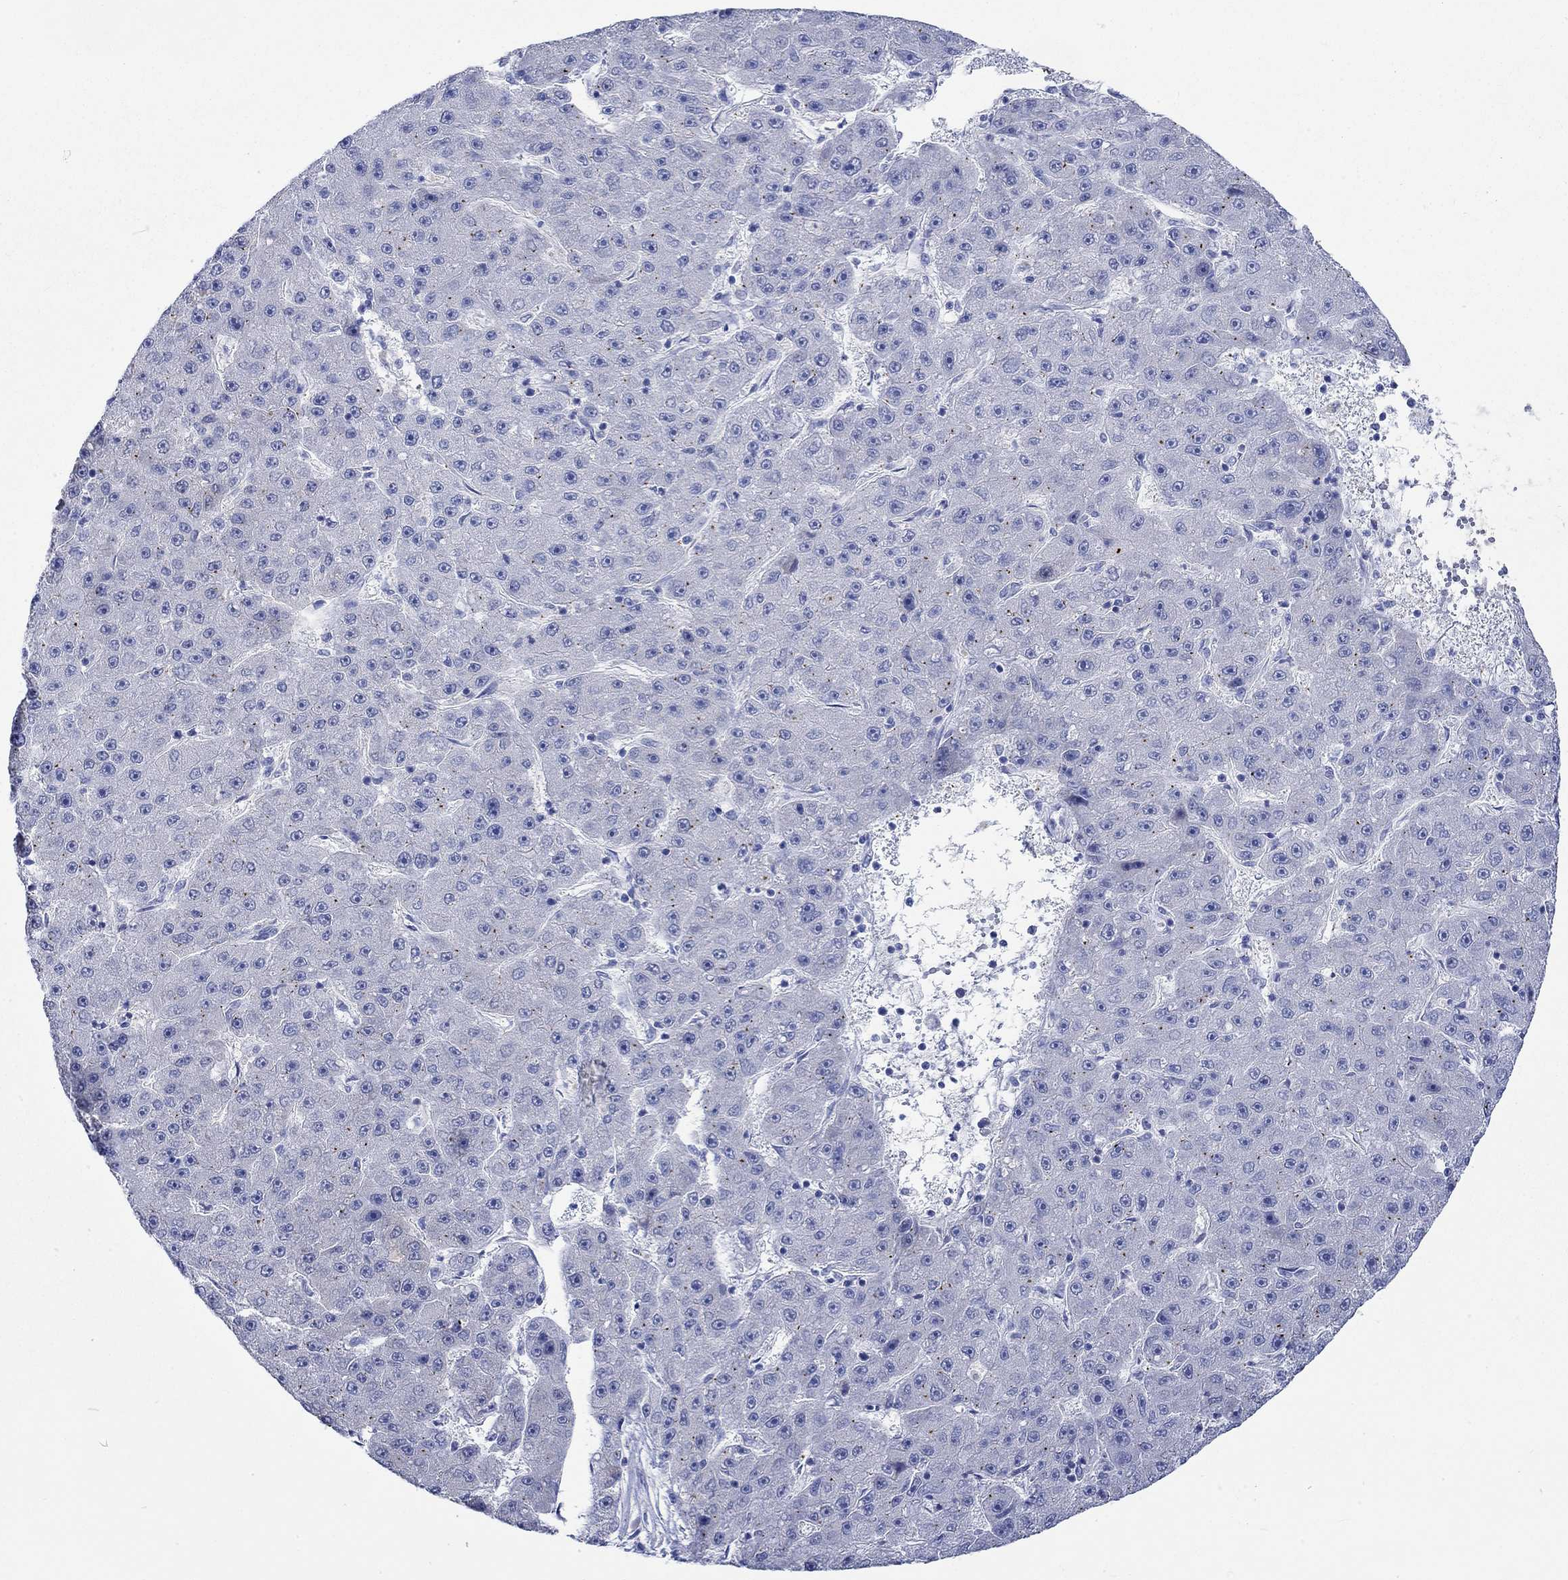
{"staining": {"intensity": "negative", "quantity": "none", "location": "none"}, "tissue": "liver cancer", "cell_type": "Tumor cells", "image_type": "cancer", "snomed": [{"axis": "morphology", "description": "Carcinoma, Hepatocellular, NOS"}, {"axis": "topography", "description": "Liver"}], "caption": "This photomicrograph is of hepatocellular carcinoma (liver) stained with IHC to label a protein in brown with the nuclei are counter-stained blue. There is no staining in tumor cells.", "gene": "CPLX2", "patient": {"sex": "male", "age": 67}}